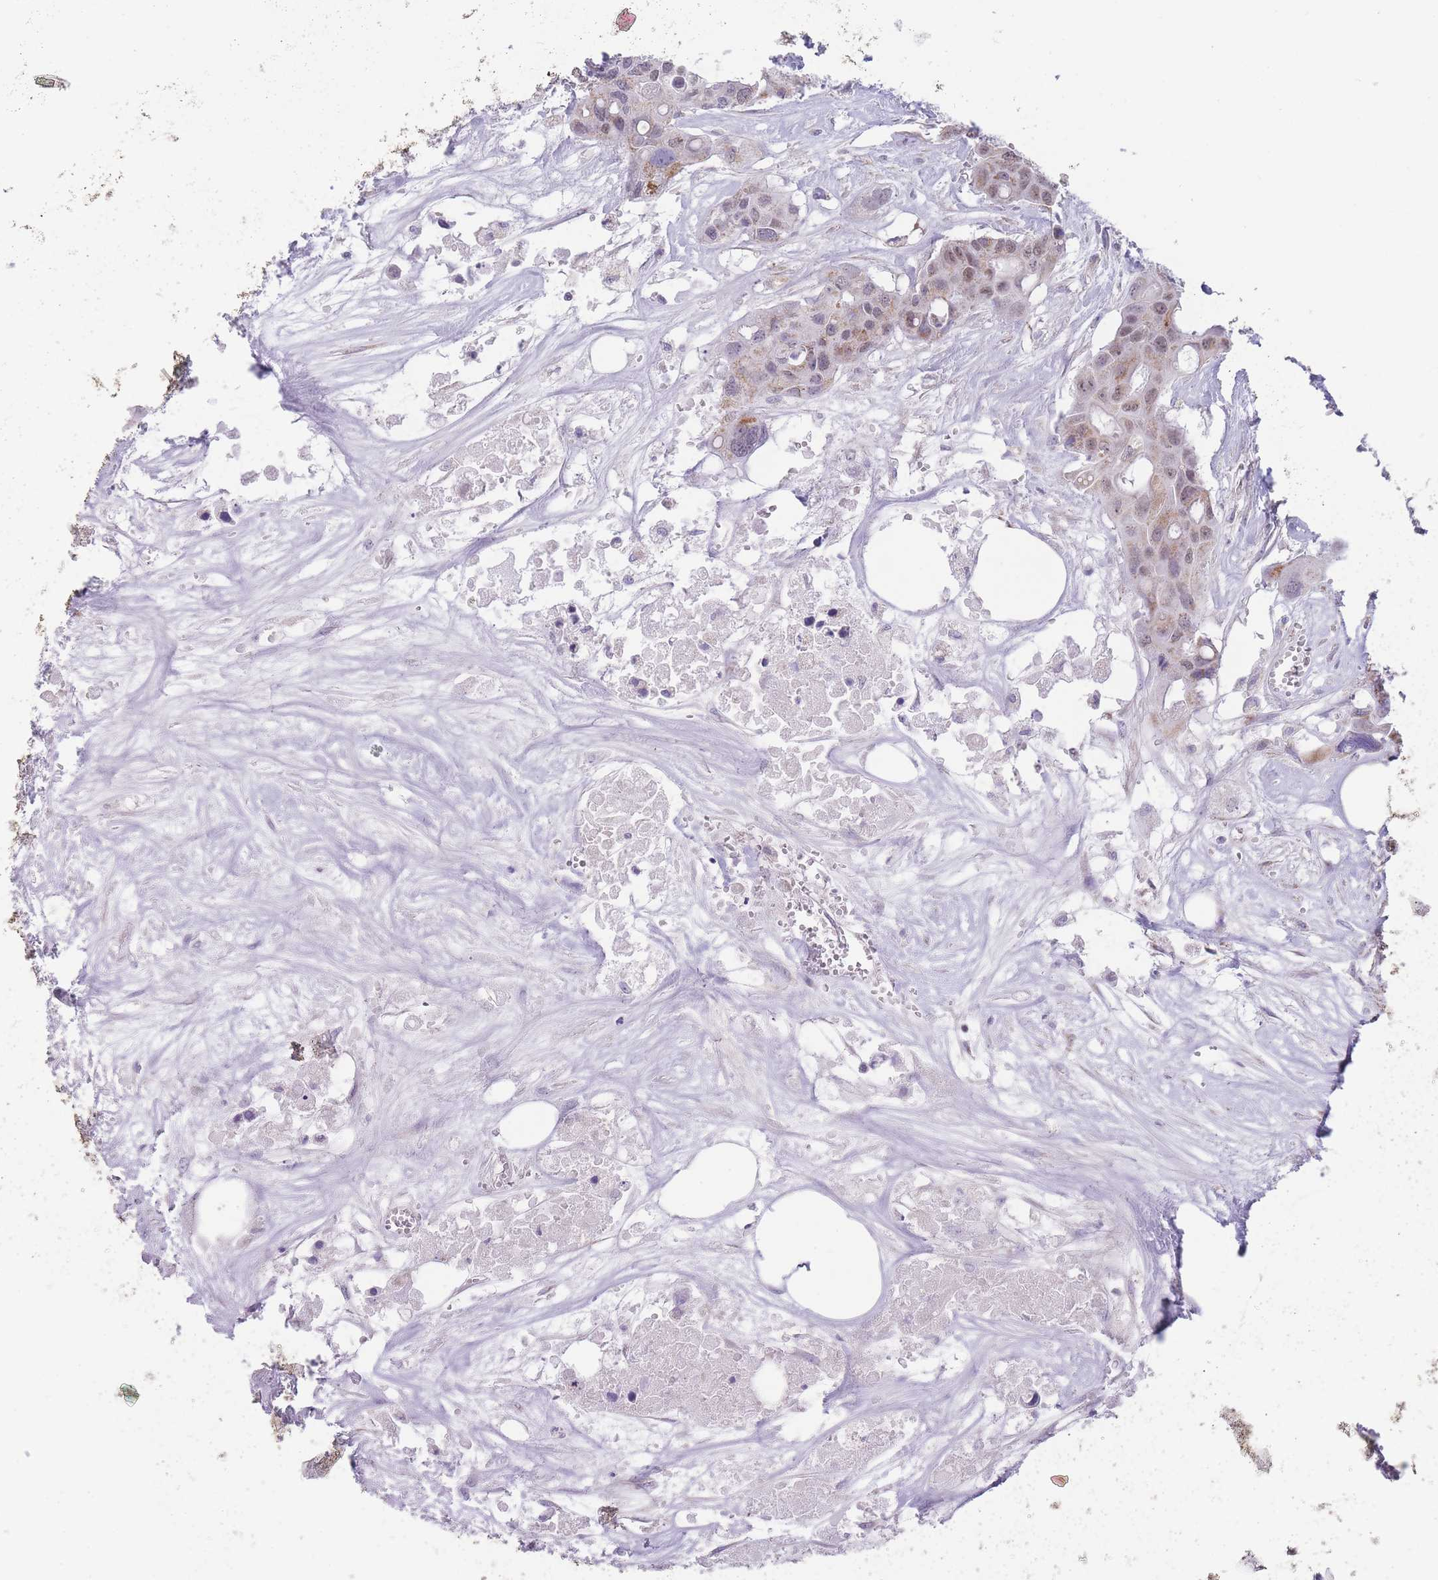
{"staining": {"intensity": "weak", "quantity": "25%-75%", "location": "cytoplasmic/membranous,nuclear"}, "tissue": "colorectal cancer", "cell_type": "Tumor cells", "image_type": "cancer", "snomed": [{"axis": "morphology", "description": "Adenocarcinoma, NOS"}, {"axis": "topography", "description": "Colon"}], "caption": "Human colorectal cancer stained with a brown dye shows weak cytoplasmic/membranous and nuclear positive staining in approximately 25%-75% of tumor cells.", "gene": "ZBTB24", "patient": {"sex": "male", "age": 77}}